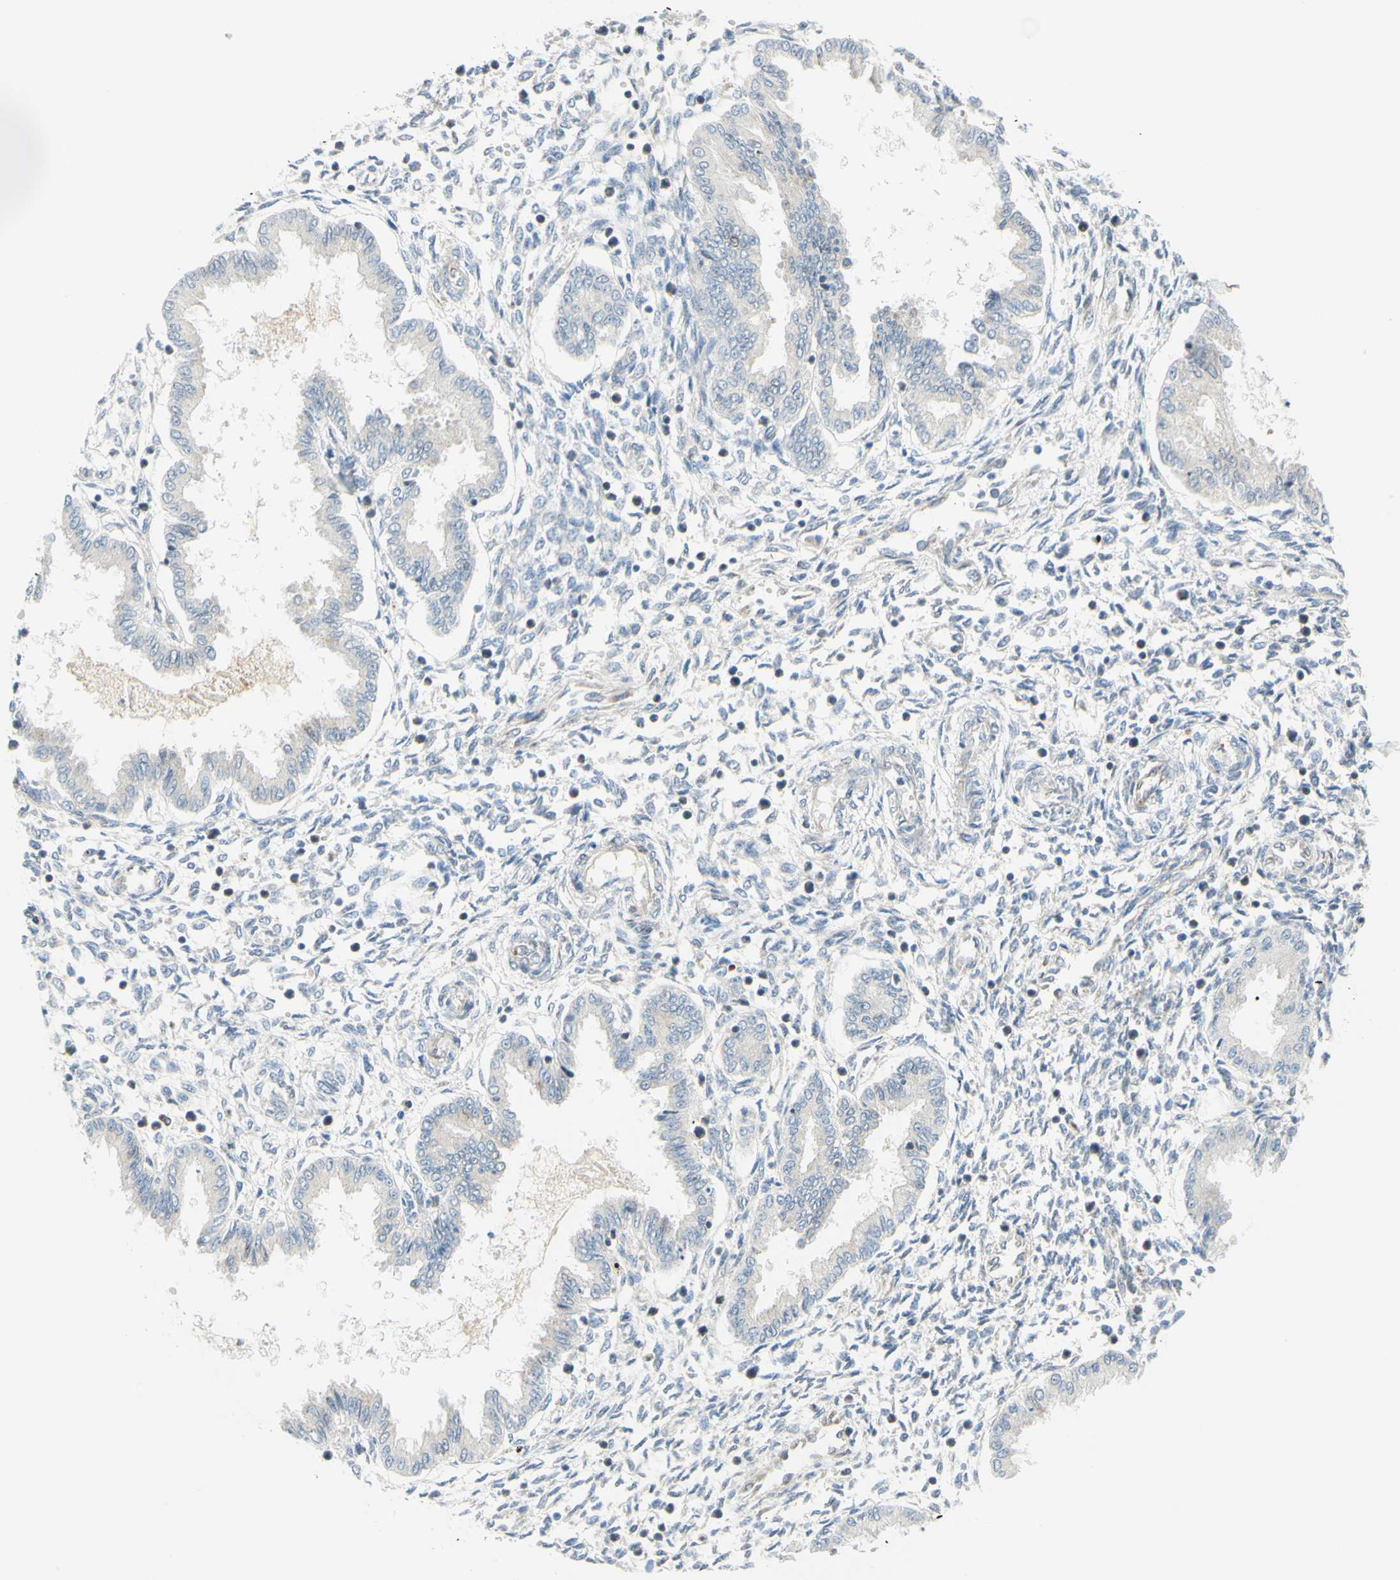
{"staining": {"intensity": "weak", "quantity": ">75%", "location": "cytoplasmic/membranous"}, "tissue": "endometrium", "cell_type": "Cells in endometrial stroma", "image_type": "normal", "snomed": [{"axis": "morphology", "description": "Normal tissue, NOS"}, {"axis": "morphology", "description": "Atrophy, NOS"}, {"axis": "topography", "description": "Uterus"}, {"axis": "topography", "description": "Endometrium"}], "caption": "Protein staining of benign endometrium shows weak cytoplasmic/membranous expression in approximately >75% of cells in endometrial stroma. Immunohistochemistry stains the protein in brown and the nuclei are stained blue.", "gene": "TRAF2", "patient": {"sex": "female", "age": 68}}